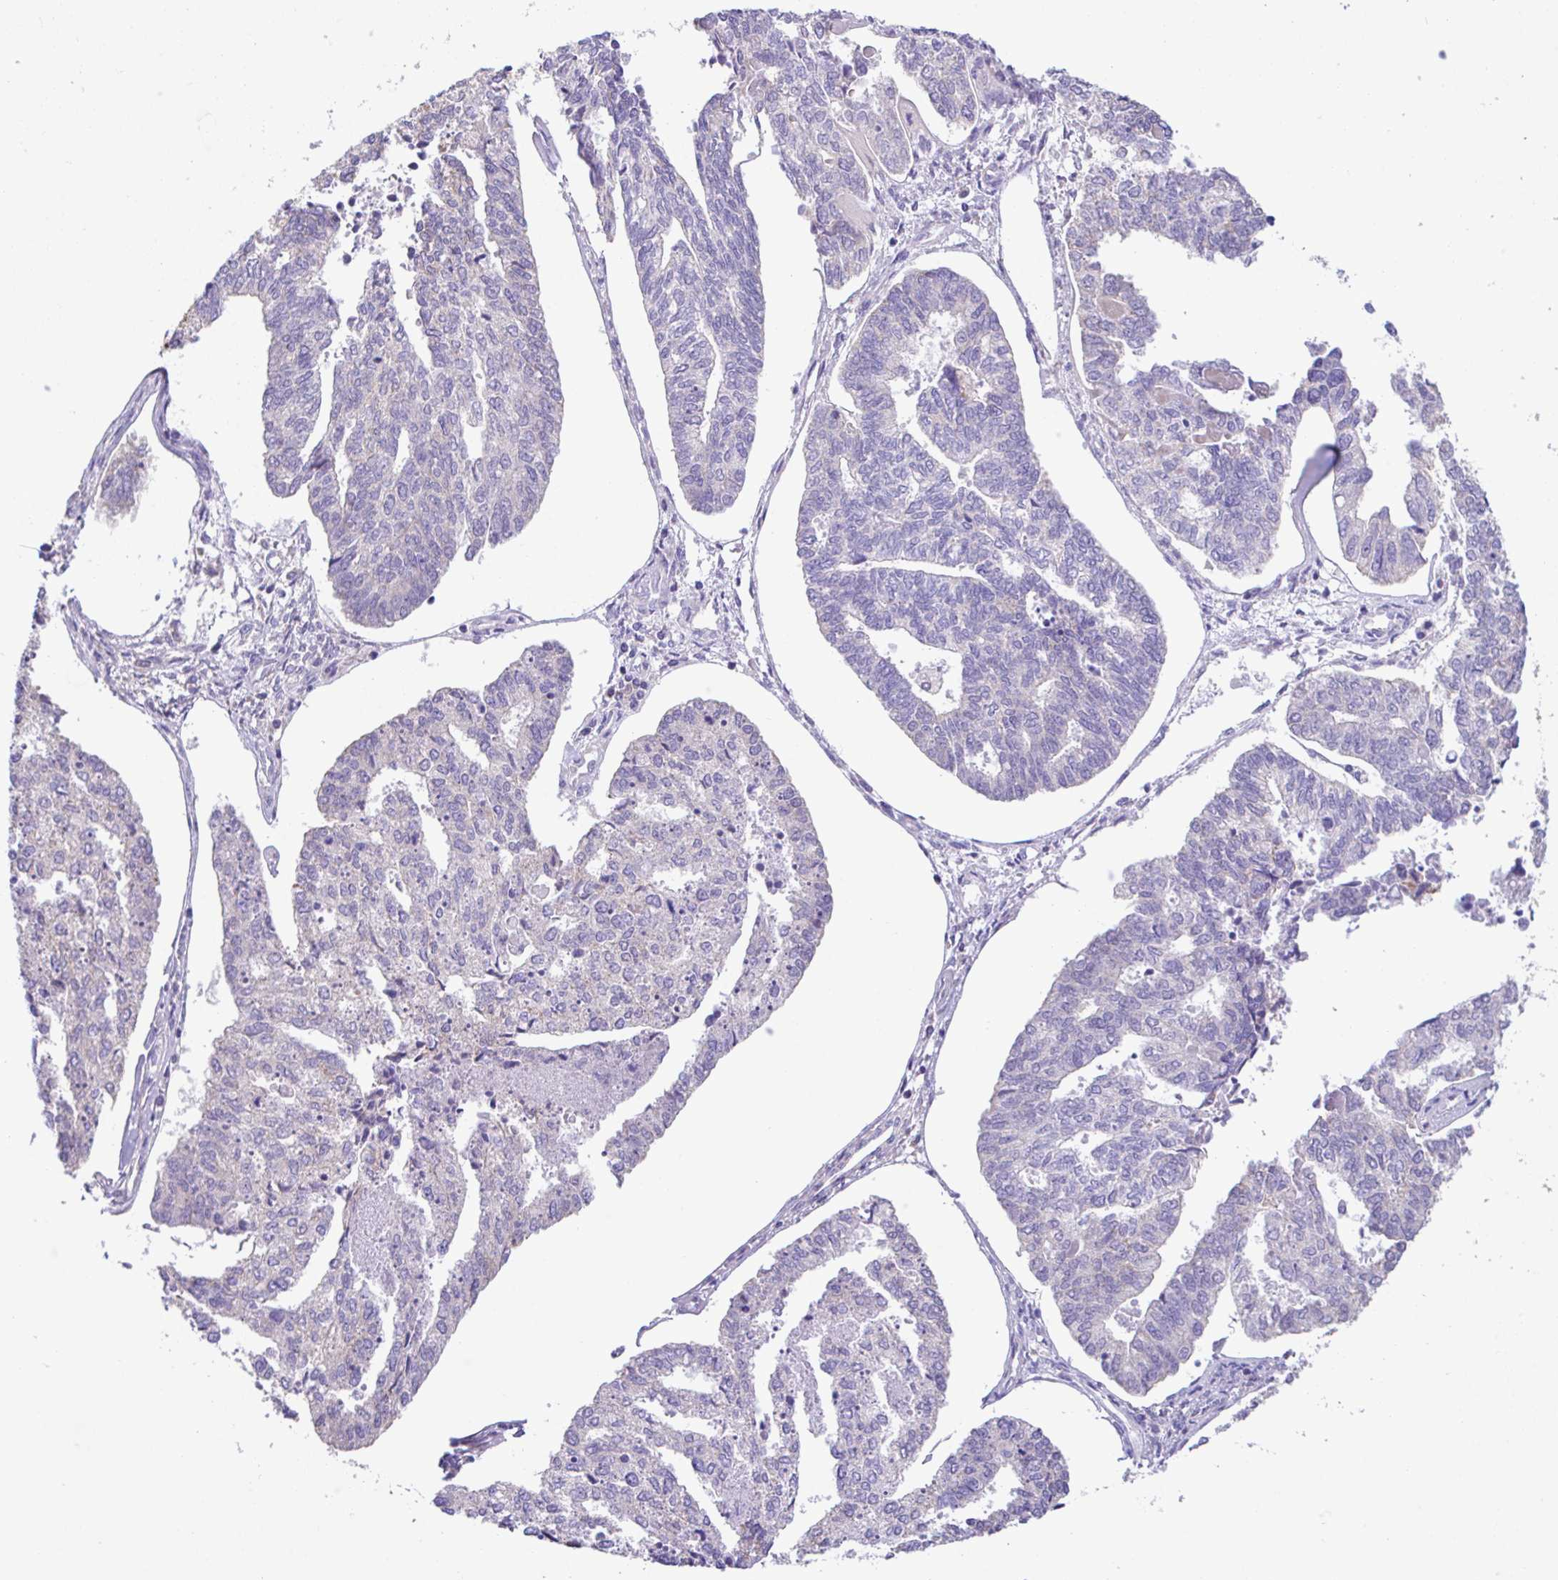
{"staining": {"intensity": "negative", "quantity": "none", "location": "none"}, "tissue": "endometrial cancer", "cell_type": "Tumor cells", "image_type": "cancer", "snomed": [{"axis": "morphology", "description": "Adenocarcinoma, NOS"}, {"axis": "topography", "description": "Endometrium"}], "caption": "IHC photomicrograph of neoplastic tissue: human endometrial cancer (adenocarcinoma) stained with DAB exhibits no significant protein expression in tumor cells.", "gene": "PCMTD2", "patient": {"sex": "female", "age": 73}}